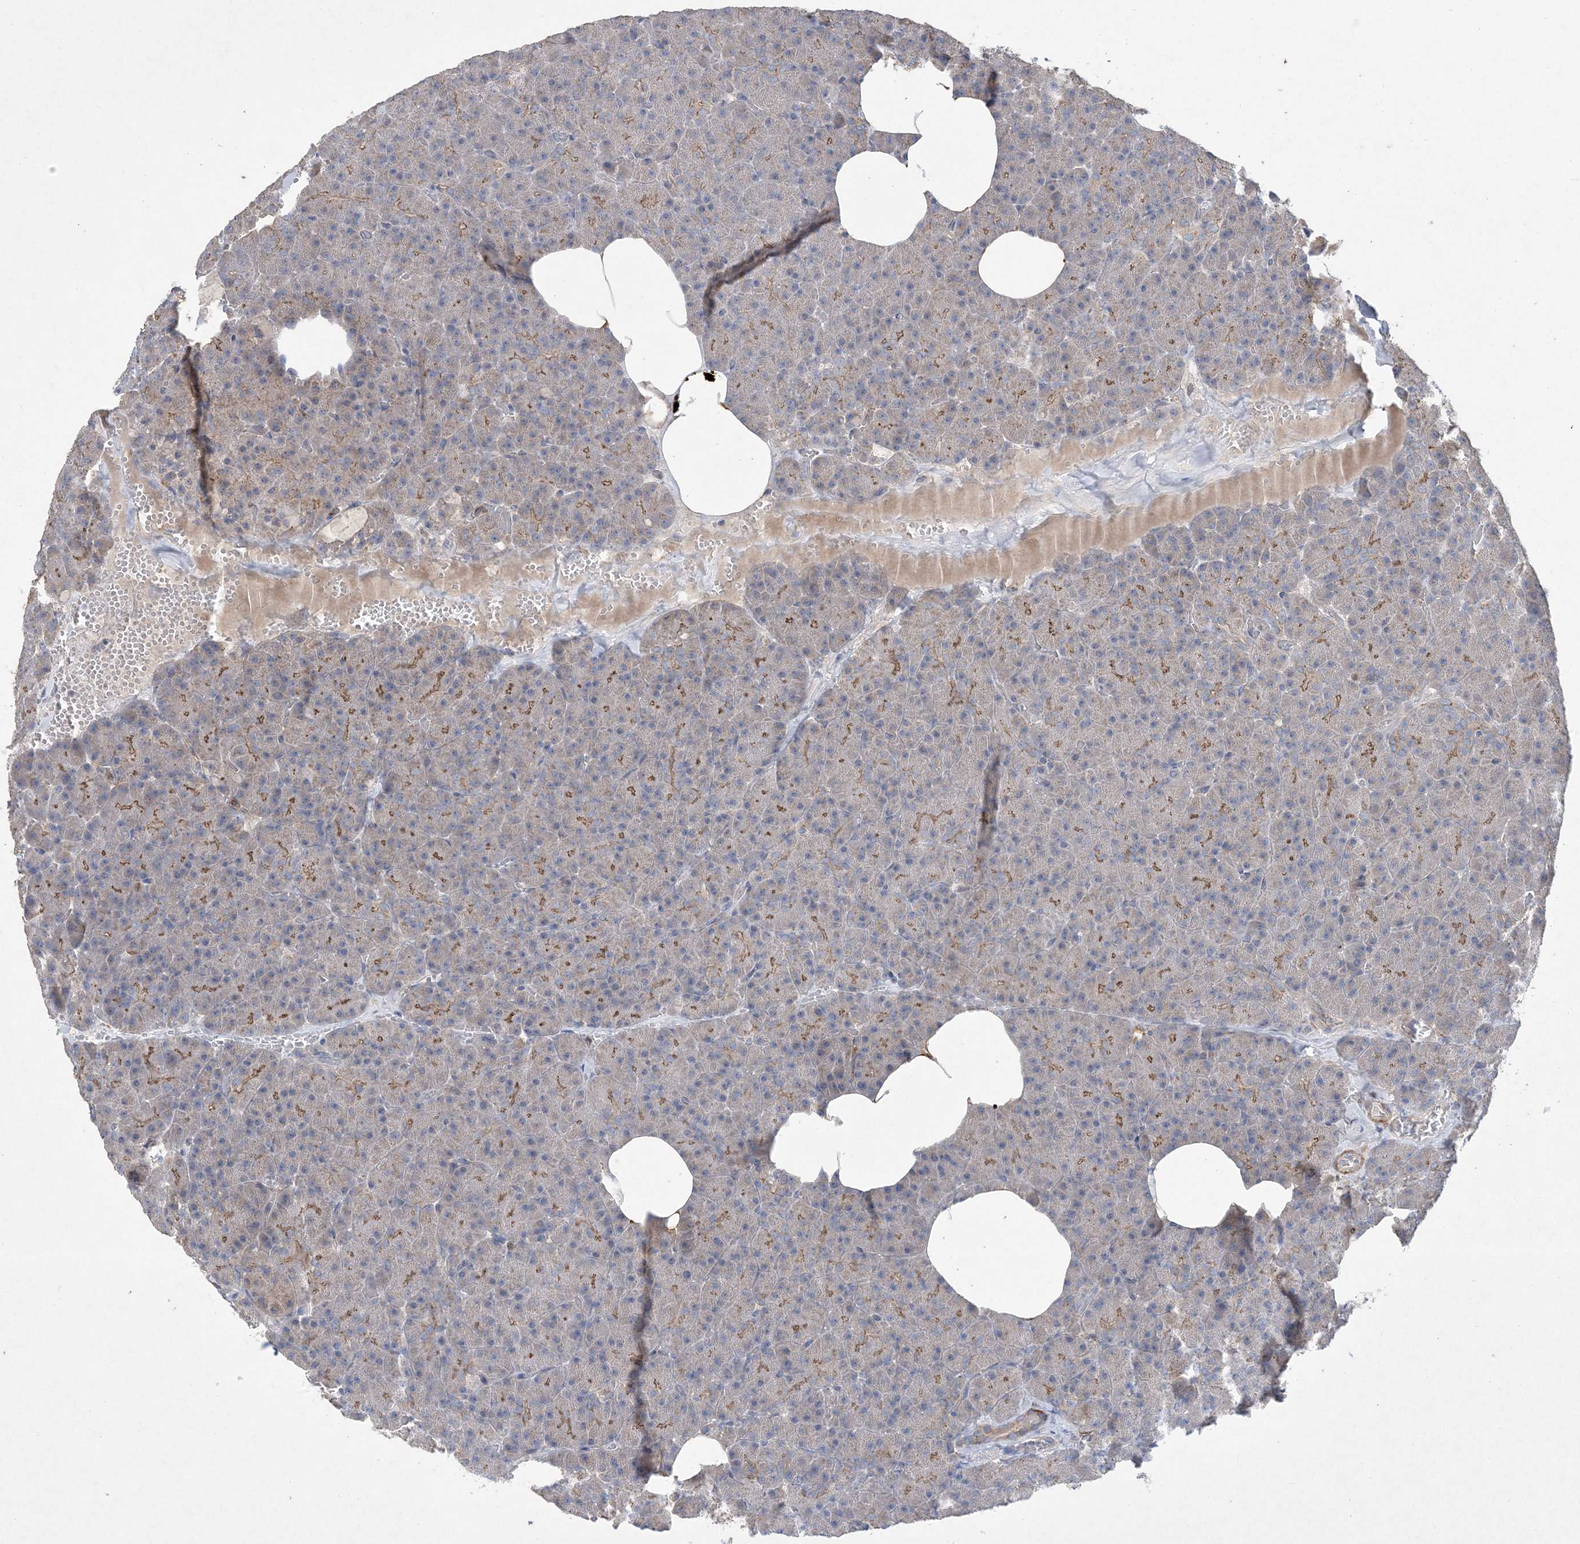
{"staining": {"intensity": "moderate", "quantity": "<25%", "location": "cytoplasmic/membranous"}, "tissue": "pancreas", "cell_type": "Exocrine glandular cells", "image_type": "normal", "snomed": [{"axis": "morphology", "description": "Normal tissue, NOS"}, {"axis": "morphology", "description": "Carcinoid, malignant, NOS"}, {"axis": "topography", "description": "Pancreas"}], "caption": "Immunohistochemistry (DAB) staining of unremarkable pancreas demonstrates moderate cytoplasmic/membranous protein expression in approximately <25% of exocrine glandular cells.", "gene": "MASP2", "patient": {"sex": "female", "age": 35}}